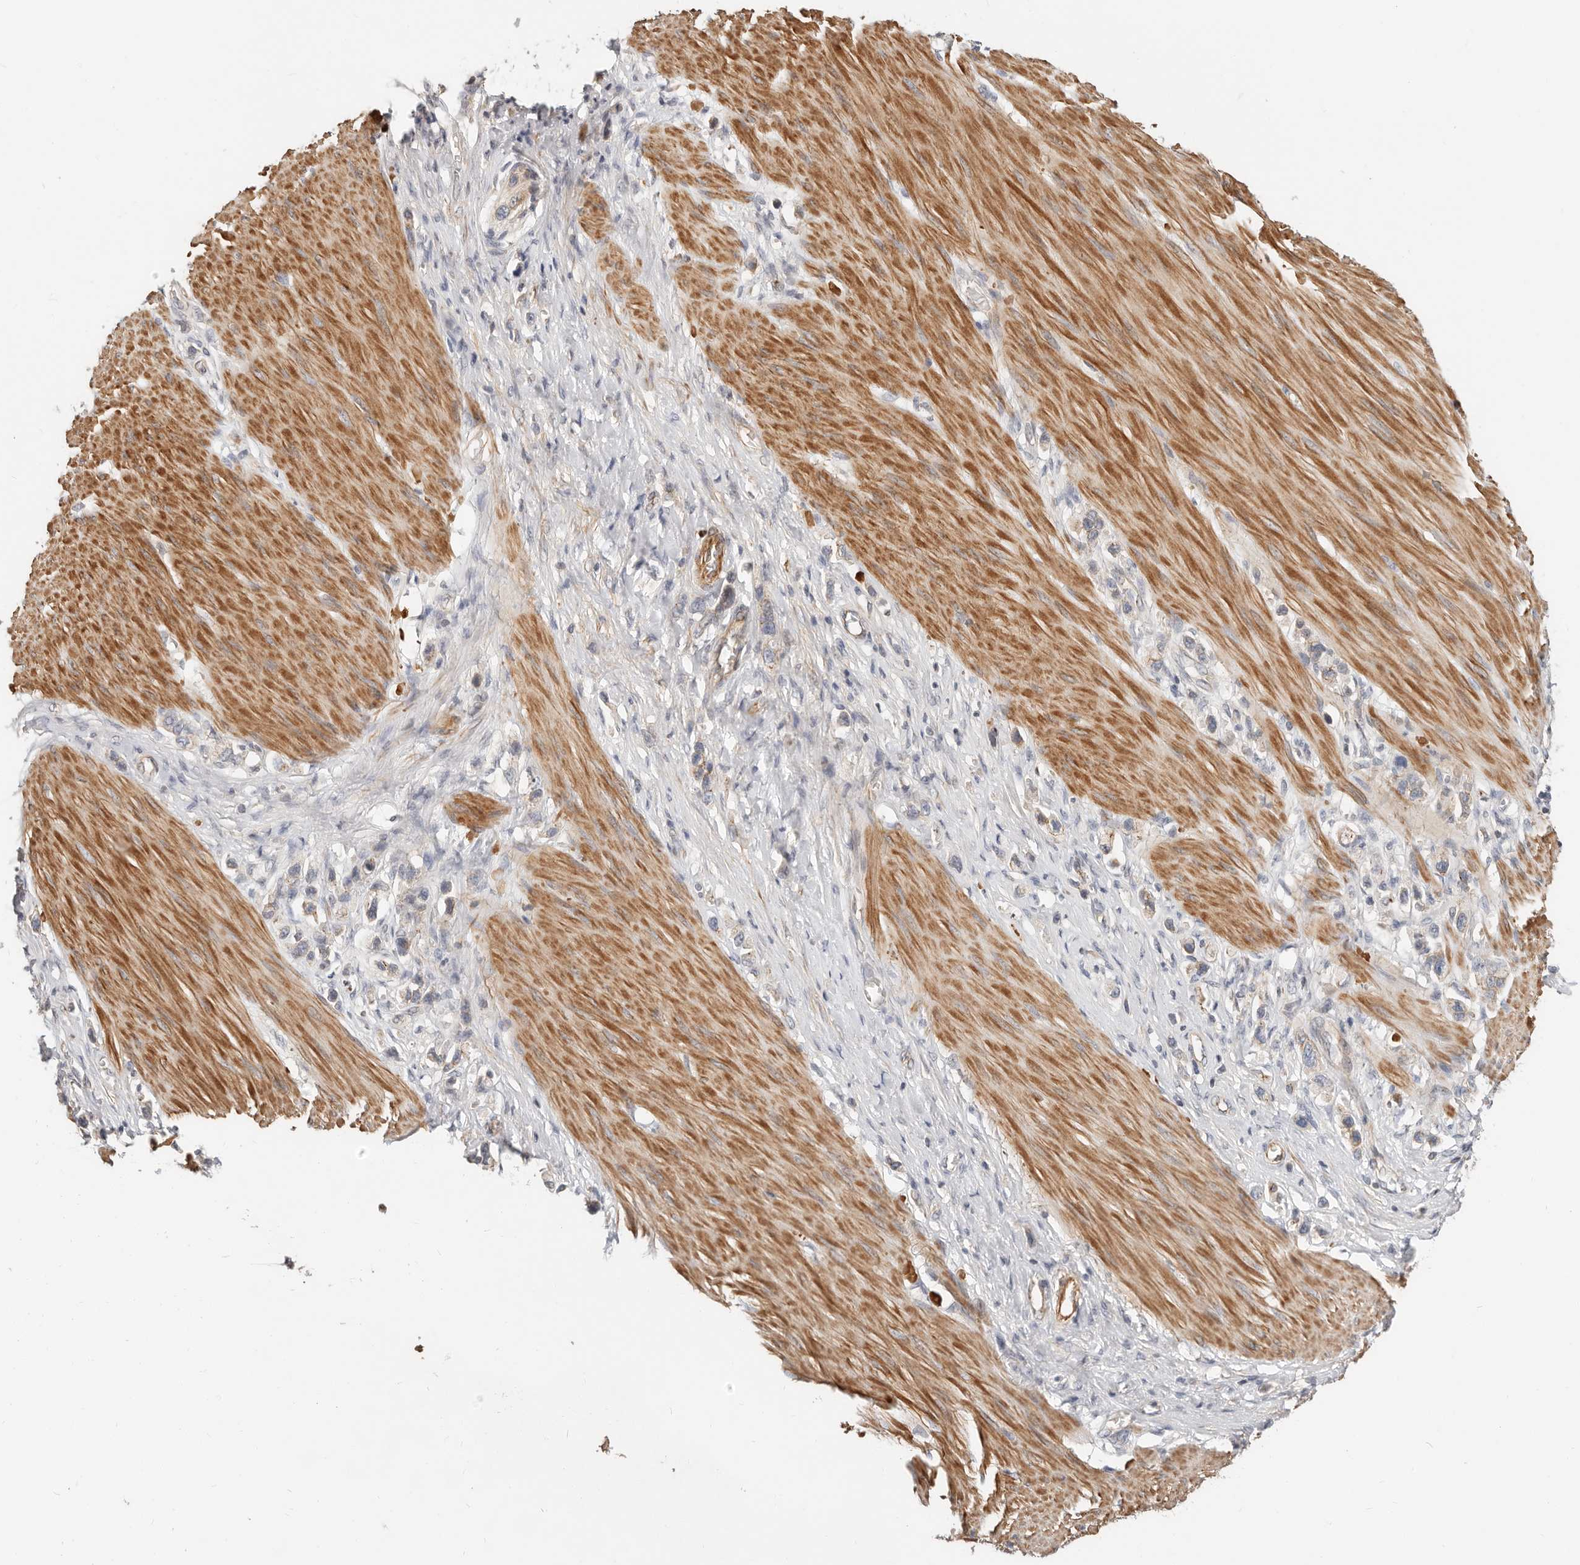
{"staining": {"intensity": "weak", "quantity": "<25%", "location": "cytoplasmic/membranous"}, "tissue": "stomach cancer", "cell_type": "Tumor cells", "image_type": "cancer", "snomed": [{"axis": "morphology", "description": "Adenocarcinoma, NOS"}, {"axis": "topography", "description": "Stomach"}], "caption": "Adenocarcinoma (stomach) was stained to show a protein in brown. There is no significant expression in tumor cells.", "gene": "ZRANB1", "patient": {"sex": "female", "age": 65}}